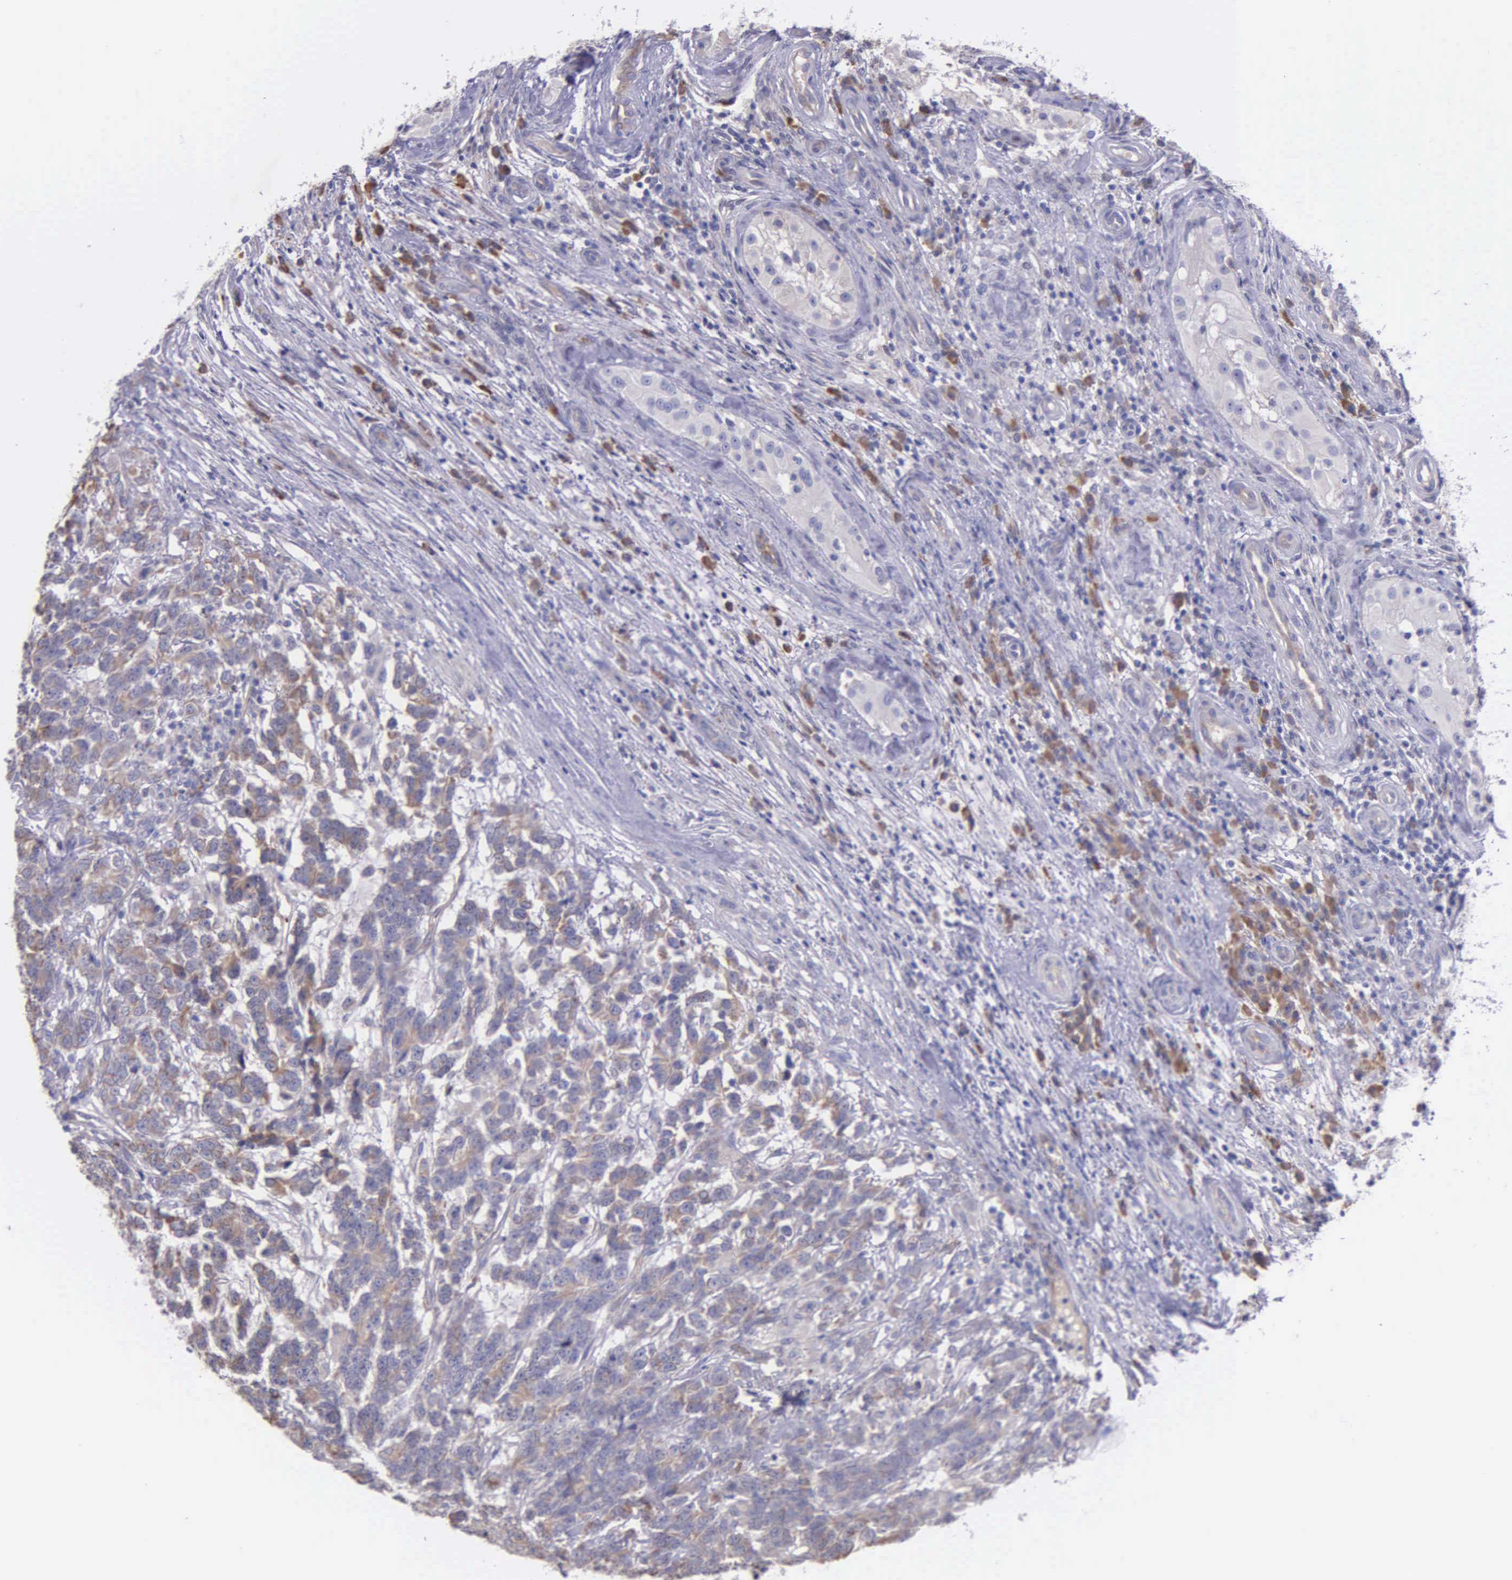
{"staining": {"intensity": "weak", "quantity": "25%-75%", "location": "cytoplasmic/membranous"}, "tissue": "testis cancer", "cell_type": "Tumor cells", "image_type": "cancer", "snomed": [{"axis": "morphology", "description": "Carcinoma, Embryonal, NOS"}, {"axis": "topography", "description": "Testis"}], "caption": "The micrograph displays staining of testis embryonal carcinoma, revealing weak cytoplasmic/membranous protein expression (brown color) within tumor cells.", "gene": "ZC3H12B", "patient": {"sex": "male", "age": 26}}